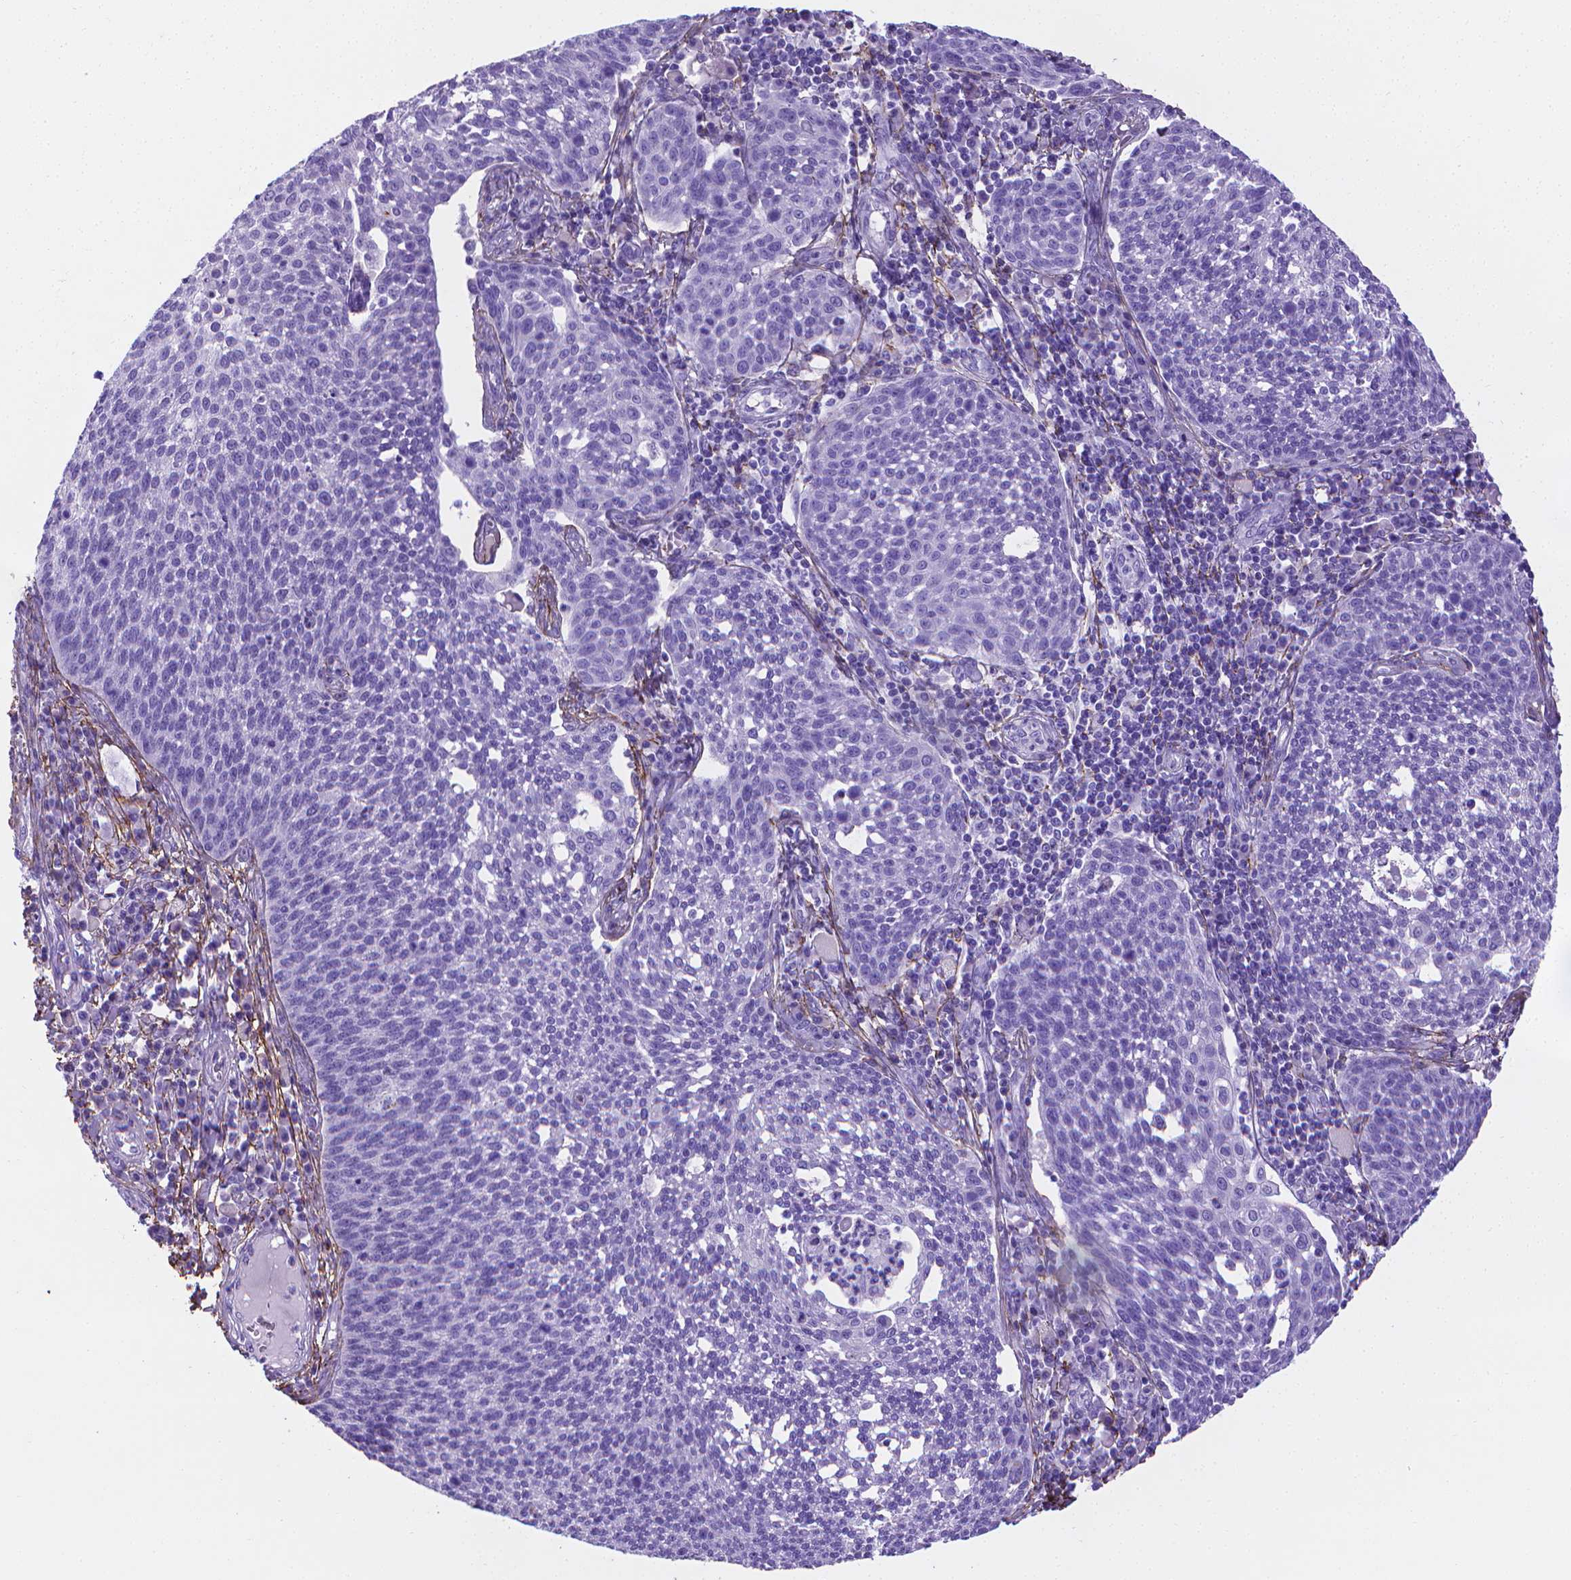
{"staining": {"intensity": "negative", "quantity": "none", "location": "none"}, "tissue": "cervical cancer", "cell_type": "Tumor cells", "image_type": "cancer", "snomed": [{"axis": "morphology", "description": "Squamous cell carcinoma, NOS"}, {"axis": "topography", "description": "Cervix"}], "caption": "The image reveals no staining of tumor cells in squamous cell carcinoma (cervical). (DAB (3,3'-diaminobenzidine) immunohistochemistry (IHC), high magnification).", "gene": "MFAP2", "patient": {"sex": "female", "age": 34}}